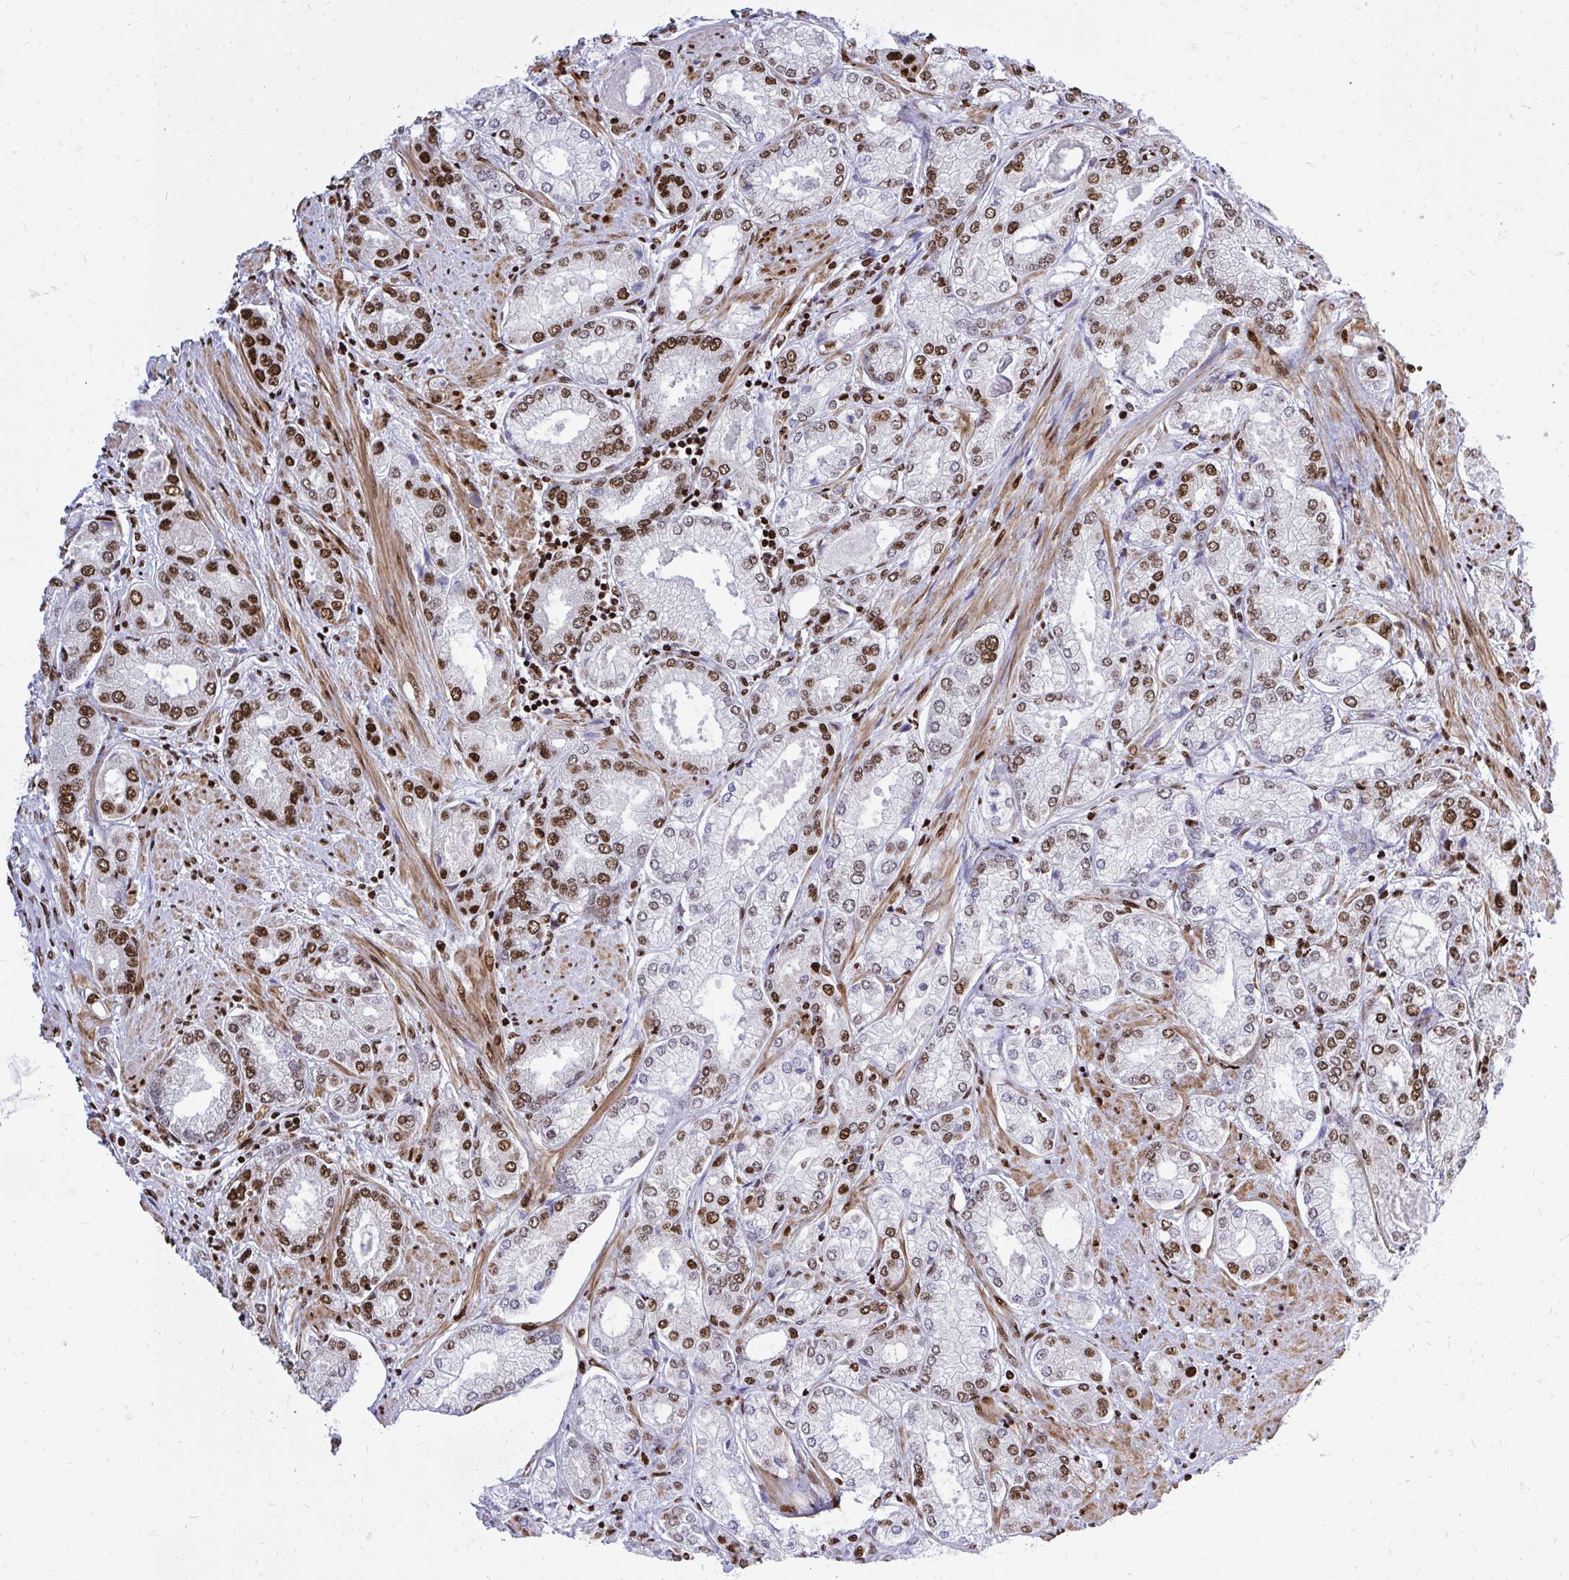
{"staining": {"intensity": "strong", "quantity": "25%-75%", "location": "nuclear"}, "tissue": "prostate cancer", "cell_type": "Tumor cells", "image_type": "cancer", "snomed": [{"axis": "morphology", "description": "Adenocarcinoma, High grade"}, {"axis": "topography", "description": "Prostate"}], "caption": "This histopathology image demonstrates immunohistochemistry (IHC) staining of human prostate cancer, with high strong nuclear expression in approximately 25%-75% of tumor cells.", "gene": "TBL1Y", "patient": {"sex": "male", "age": 68}}